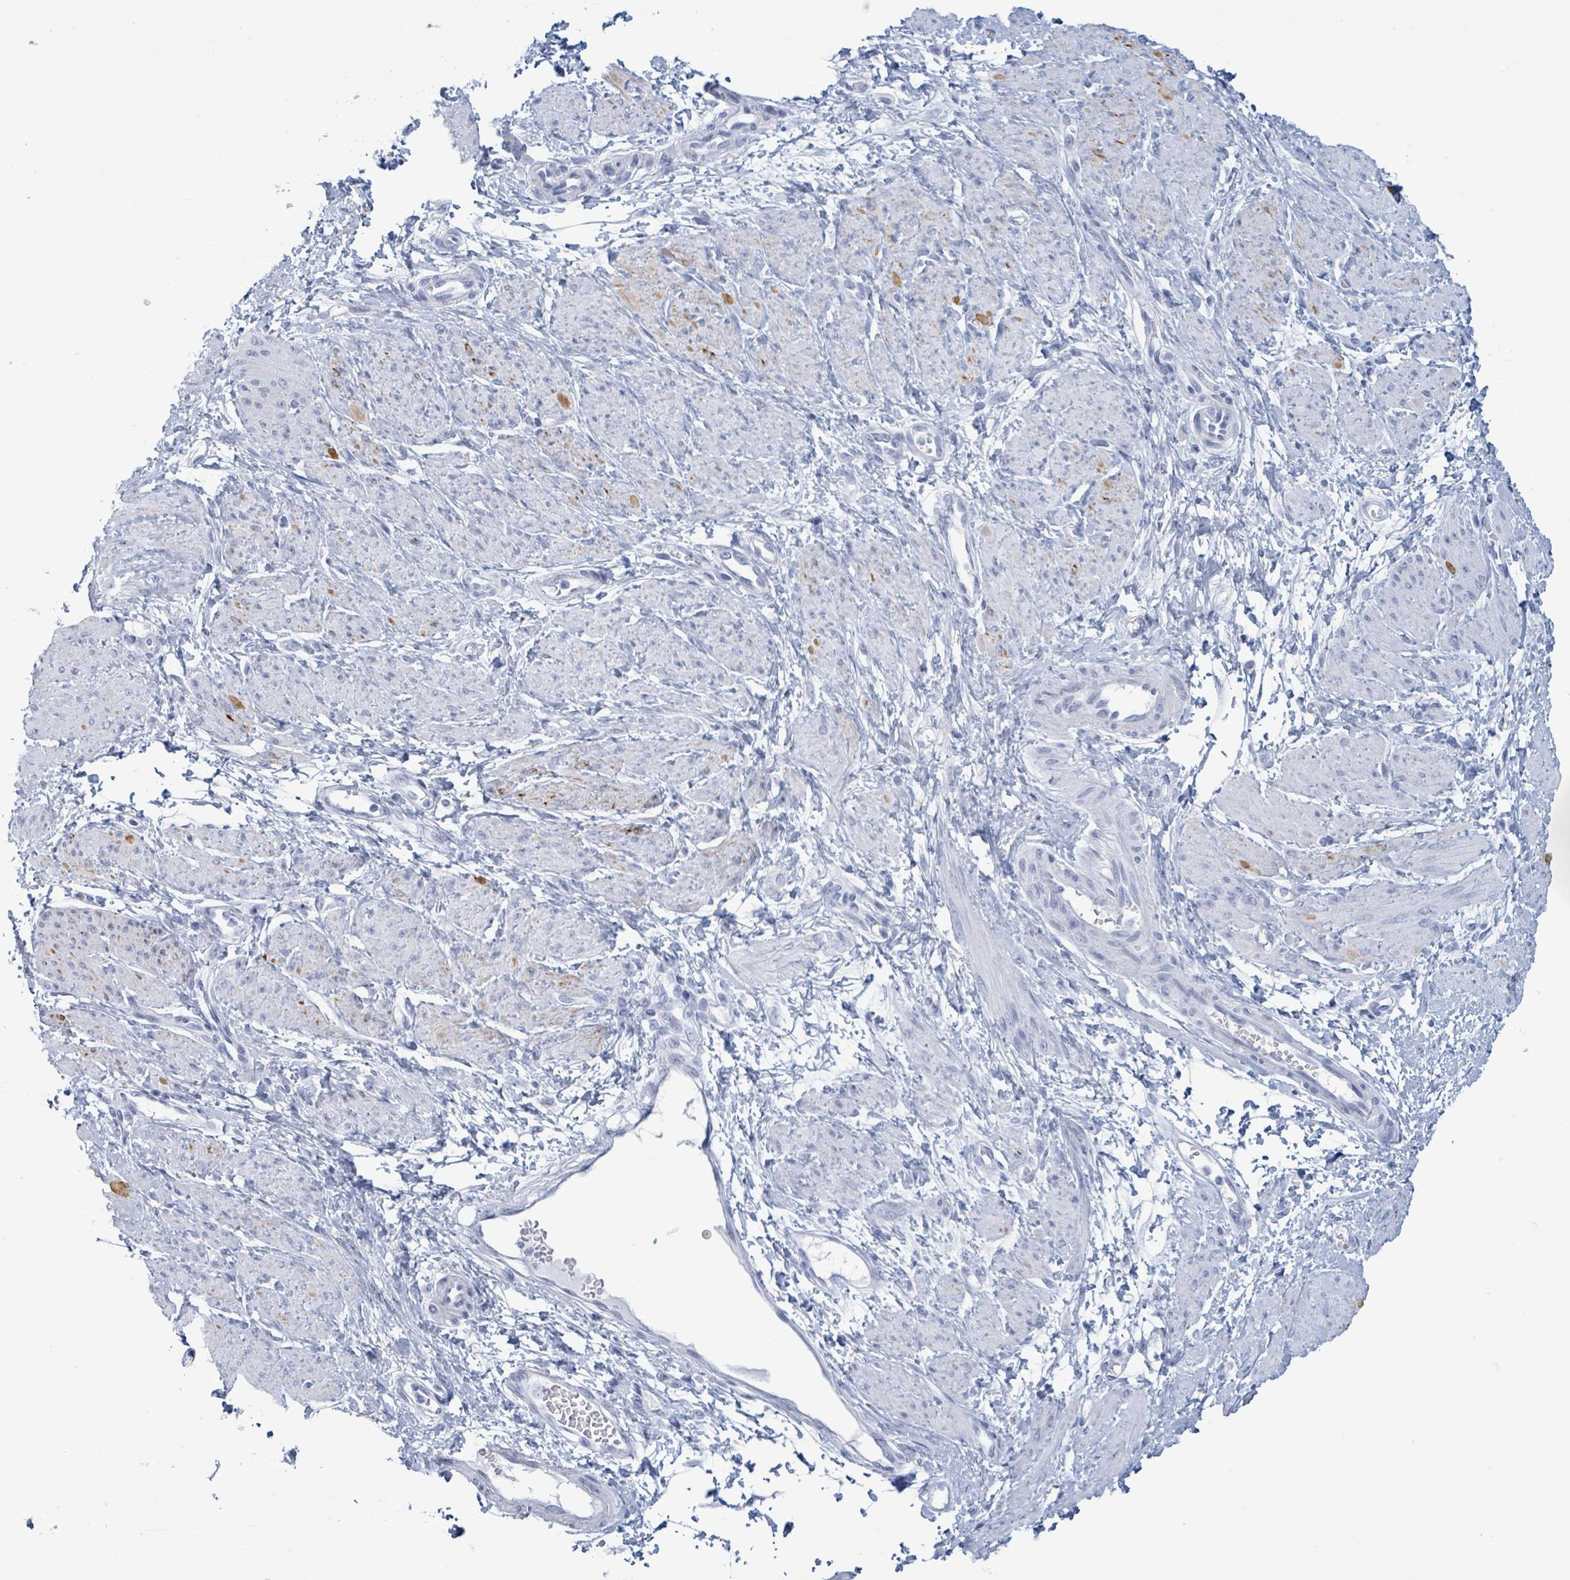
{"staining": {"intensity": "negative", "quantity": "none", "location": "none"}, "tissue": "smooth muscle", "cell_type": "Smooth muscle cells", "image_type": "normal", "snomed": [{"axis": "morphology", "description": "Normal tissue, NOS"}, {"axis": "topography", "description": "Smooth muscle"}, {"axis": "topography", "description": "Uterus"}], "caption": "The immunohistochemistry (IHC) image has no significant staining in smooth muscle cells of smooth muscle.", "gene": "KRT8", "patient": {"sex": "female", "age": 39}}